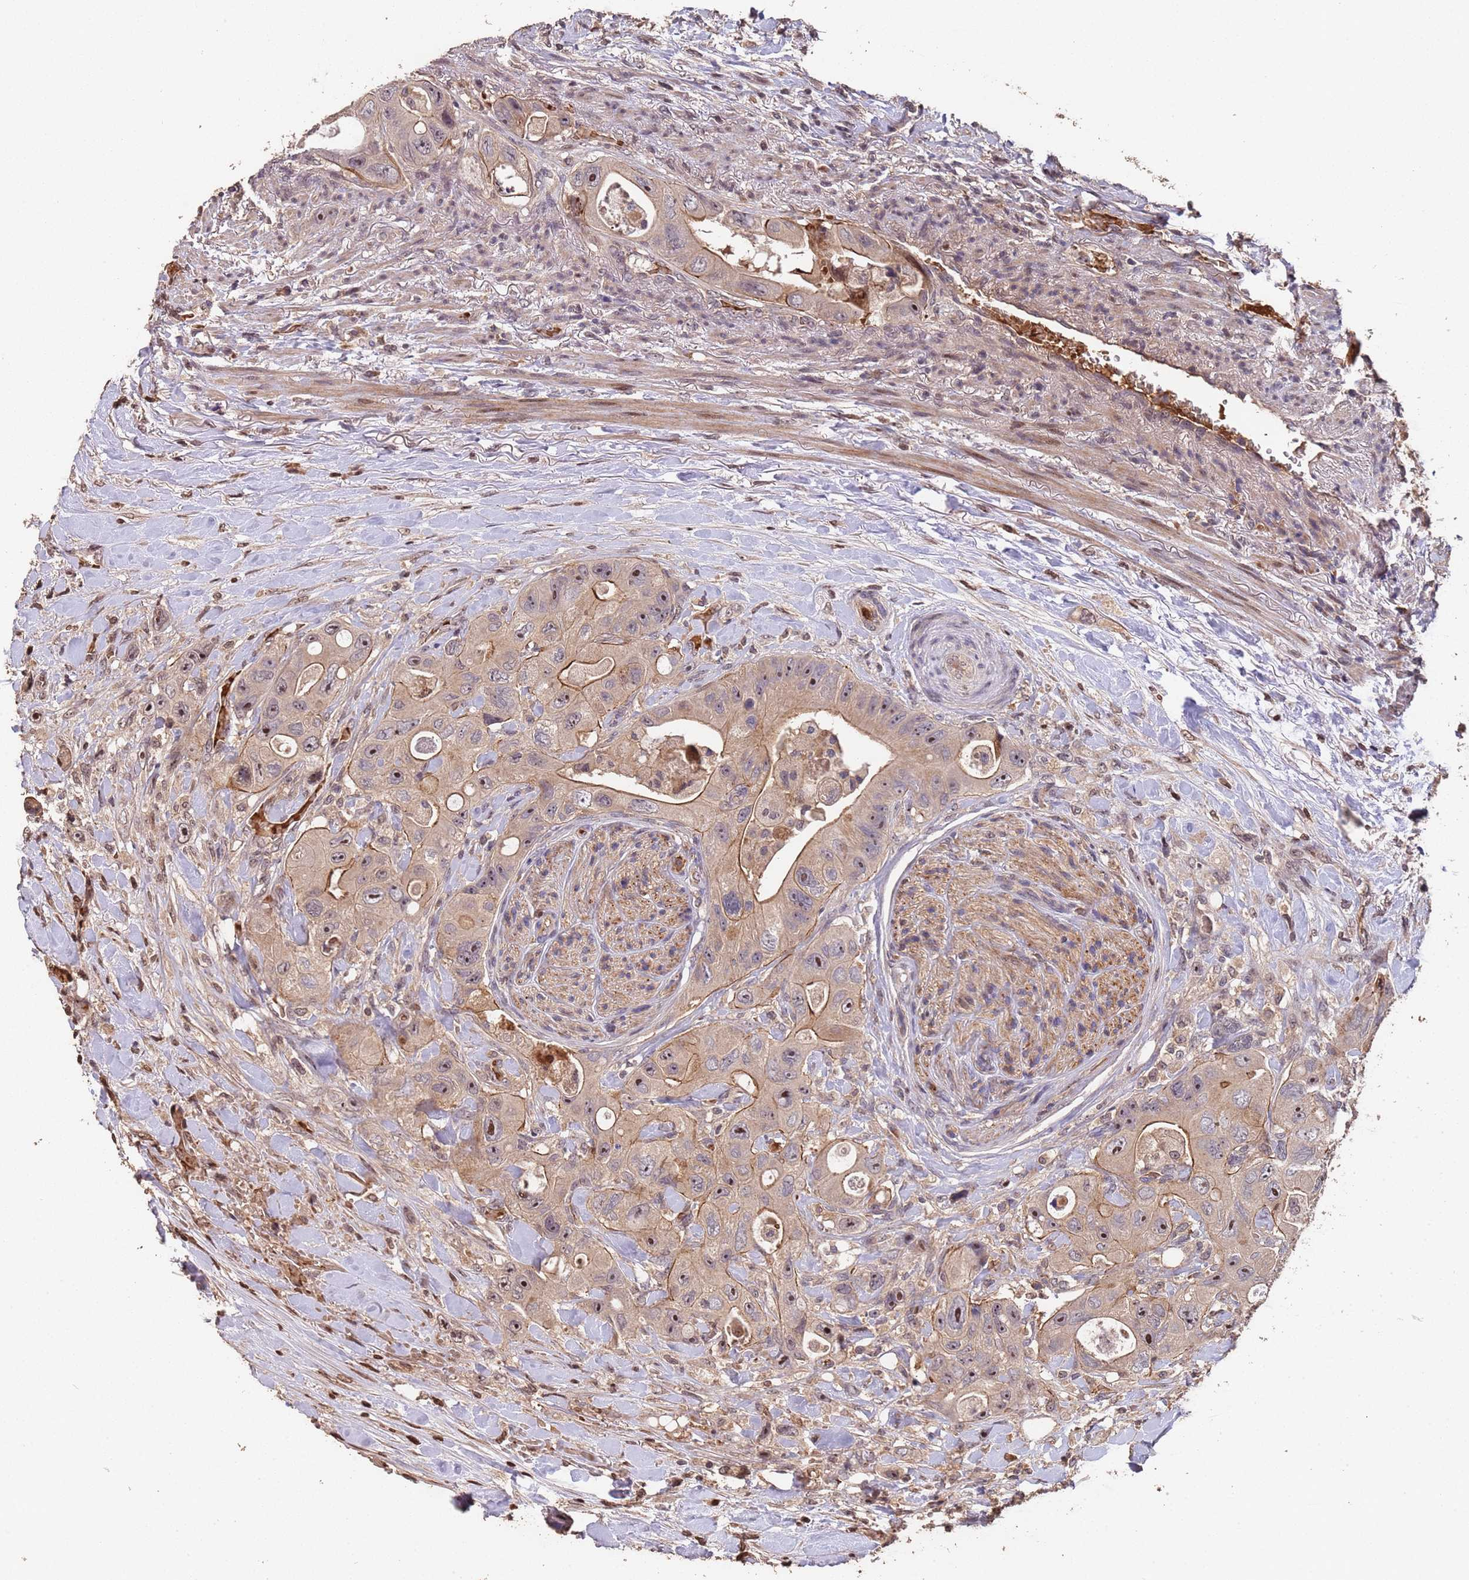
{"staining": {"intensity": "moderate", "quantity": "25%-75%", "location": "cytoplasmic/membranous,nuclear"}, "tissue": "colorectal cancer", "cell_type": "Tumor cells", "image_type": "cancer", "snomed": [{"axis": "morphology", "description": "Adenocarcinoma, NOS"}, {"axis": "topography", "description": "Colon"}], "caption": "Moderate cytoplasmic/membranous and nuclear expression for a protein is present in about 25%-75% of tumor cells of colorectal adenocarcinoma using immunohistochemistry (IHC).", "gene": "CCDC184", "patient": {"sex": "female", "age": 46}}